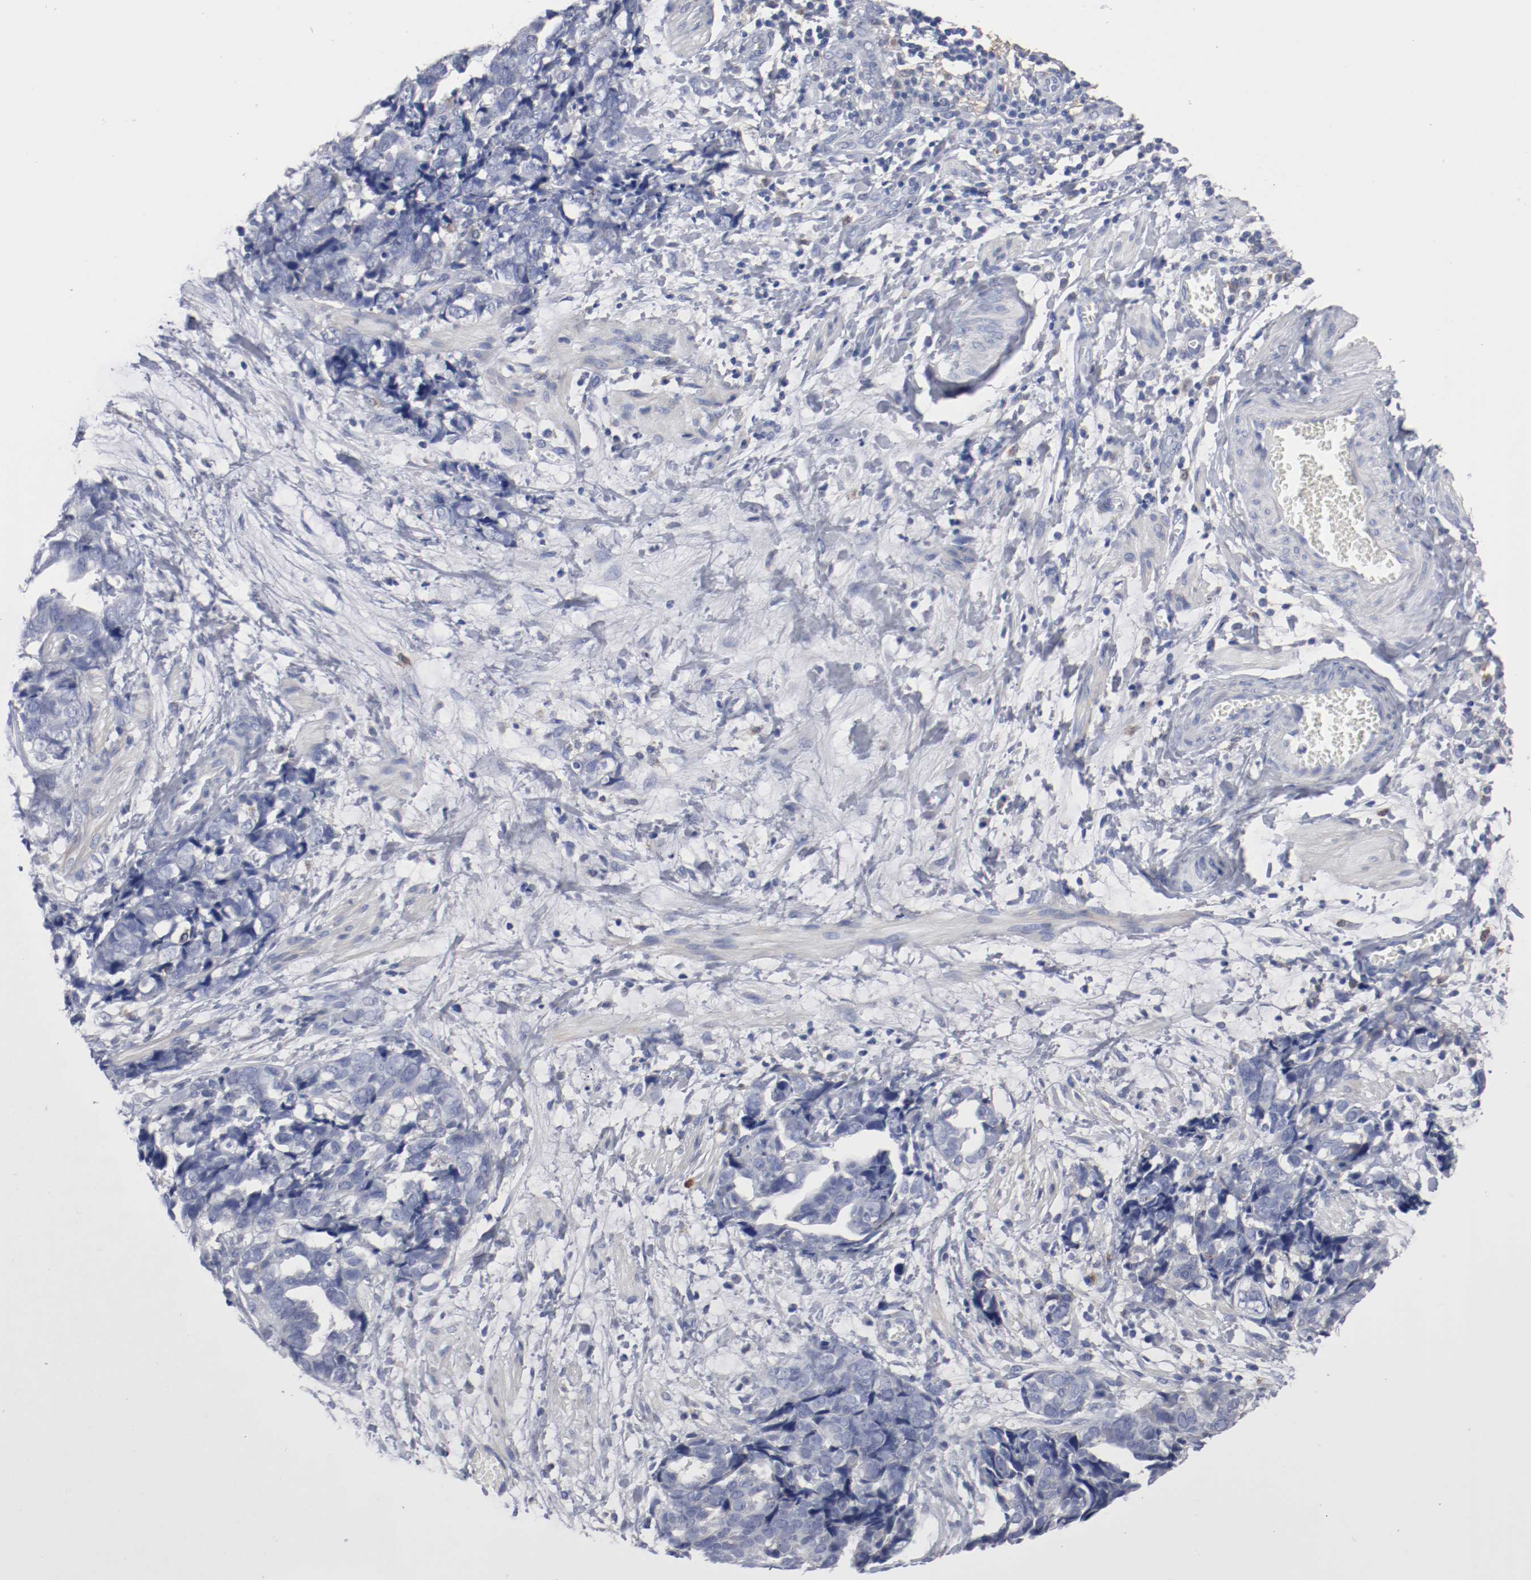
{"staining": {"intensity": "negative", "quantity": "none", "location": "none"}, "tissue": "ovarian cancer", "cell_type": "Tumor cells", "image_type": "cancer", "snomed": [{"axis": "morphology", "description": "Normal tissue, NOS"}, {"axis": "morphology", "description": "Cystadenocarcinoma, serous, NOS"}, {"axis": "topography", "description": "Fallopian tube"}, {"axis": "topography", "description": "Ovary"}], "caption": "Micrograph shows no protein positivity in tumor cells of ovarian cancer (serous cystadenocarcinoma) tissue. (Brightfield microscopy of DAB immunohistochemistry at high magnification).", "gene": "FGFBP1", "patient": {"sex": "female", "age": 56}}